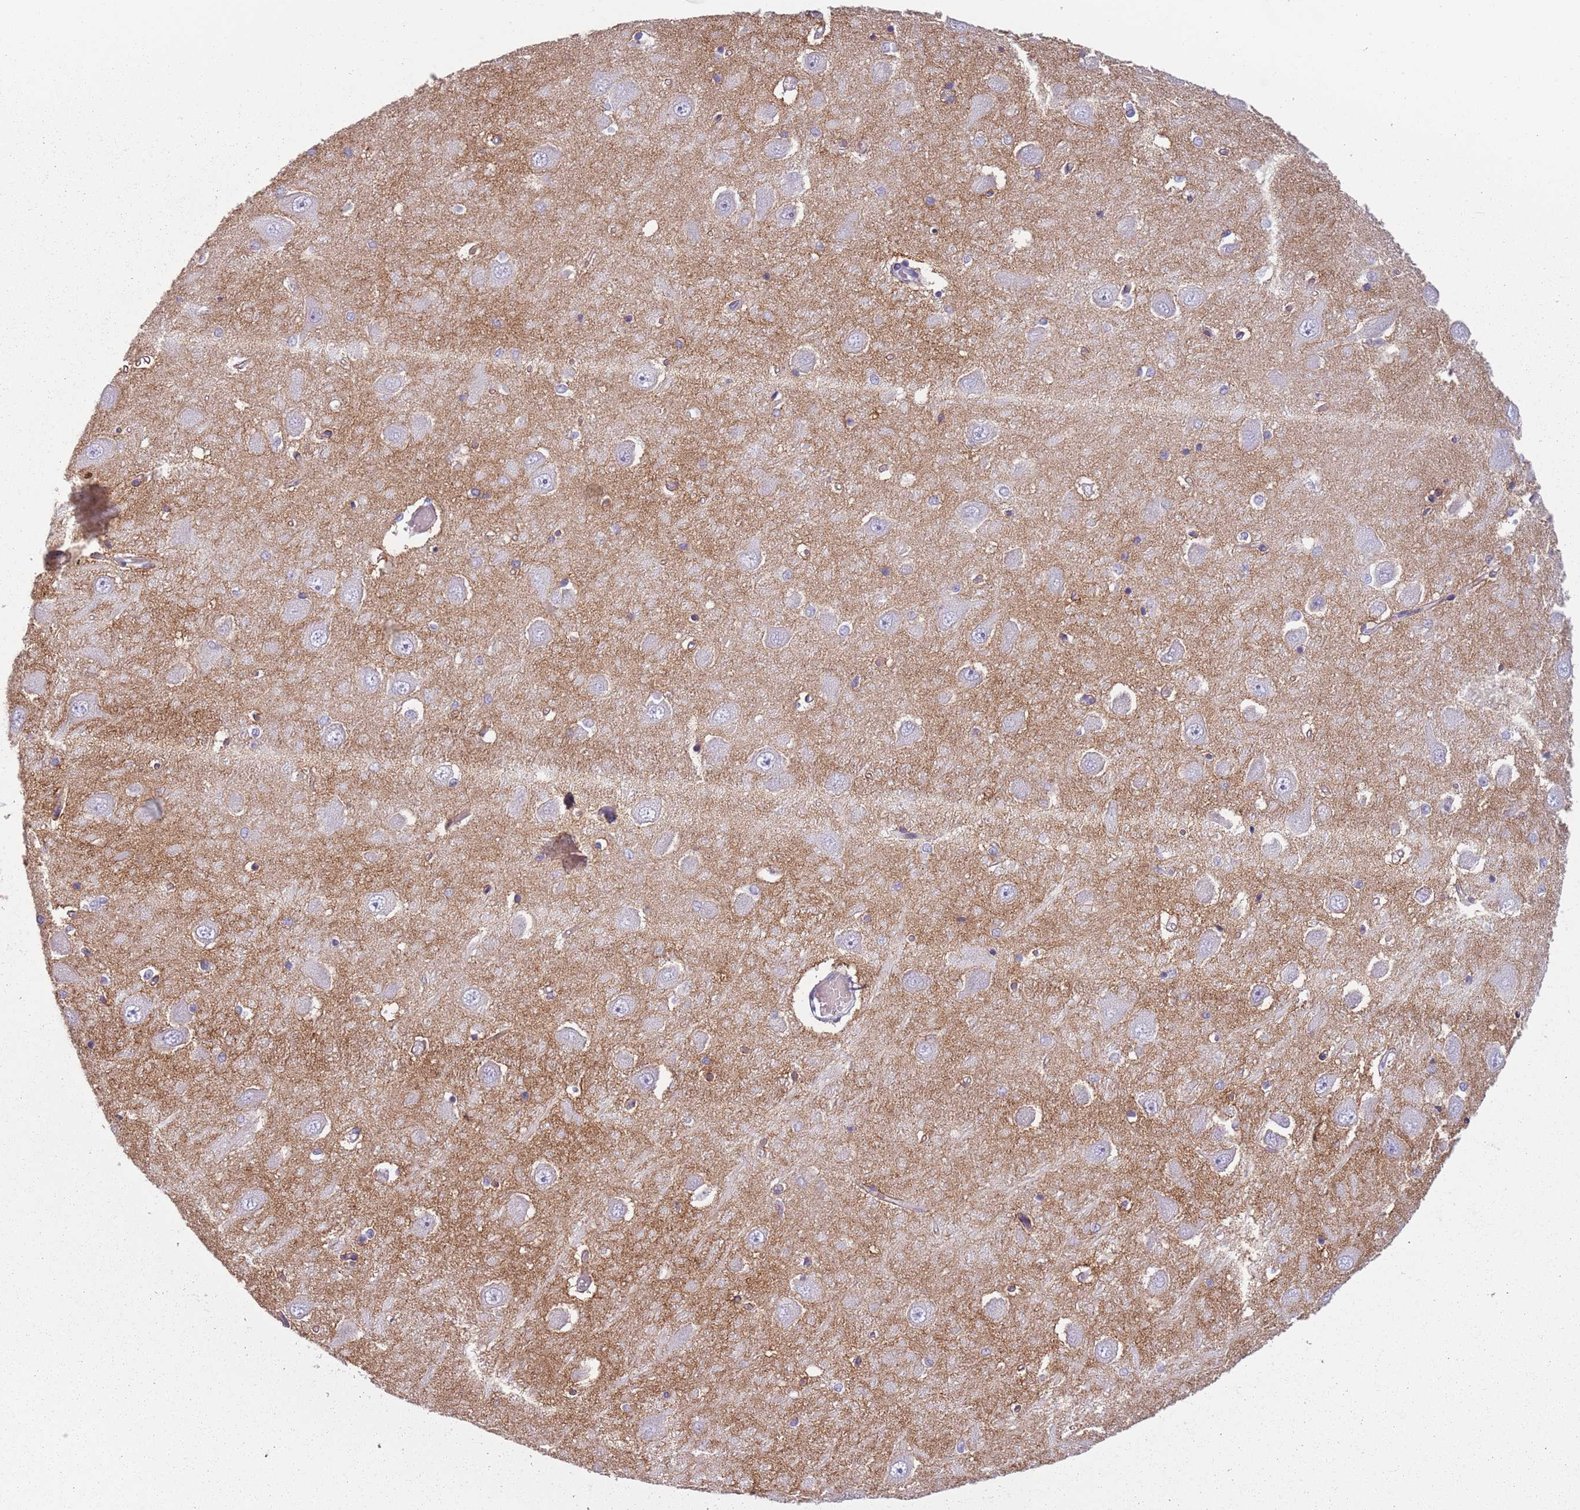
{"staining": {"intensity": "negative", "quantity": "none", "location": "none"}, "tissue": "hippocampus", "cell_type": "Glial cells", "image_type": "normal", "snomed": [{"axis": "morphology", "description": "Normal tissue, NOS"}, {"axis": "topography", "description": "Hippocampus"}], "caption": "An image of human hippocampus is negative for staining in glial cells.", "gene": "PIEZO1", "patient": {"sex": "male", "age": 45}}